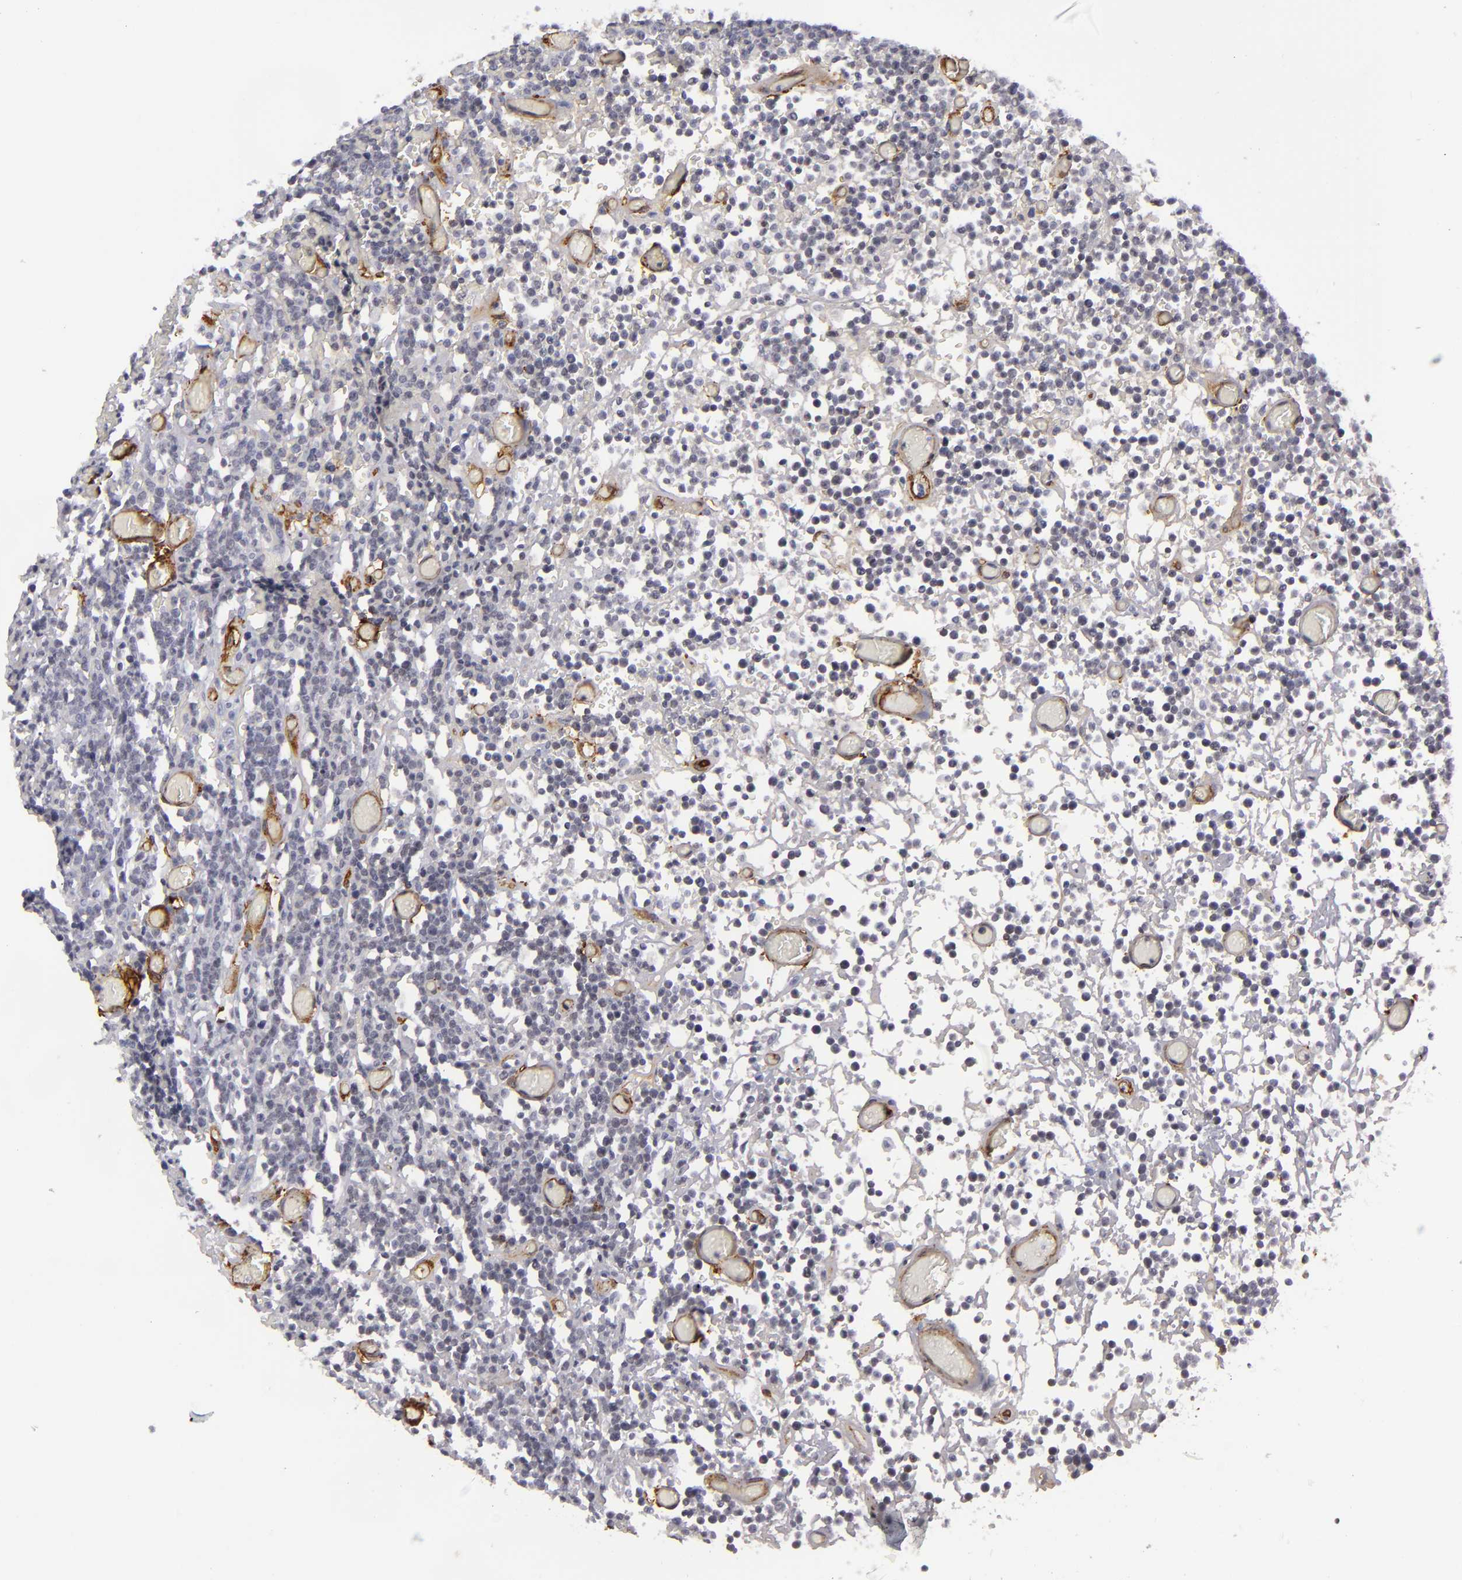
{"staining": {"intensity": "negative", "quantity": "none", "location": "none"}, "tissue": "lymphoma", "cell_type": "Tumor cells", "image_type": "cancer", "snomed": [{"axis": "morphology", "description": "Malignant lymphoma, non-Hodgkin's type, High grade"}, {"axis": "topography", "description": "Colon"}], "caption": "High magnification brightfield microscopy of lymphoma stained with DAB (brown) and counterstained with hematoxylin (blue): tumor cells show no significant staining.", "gene": "MCAM", "patient": {"sex": "male", "age": 82}}